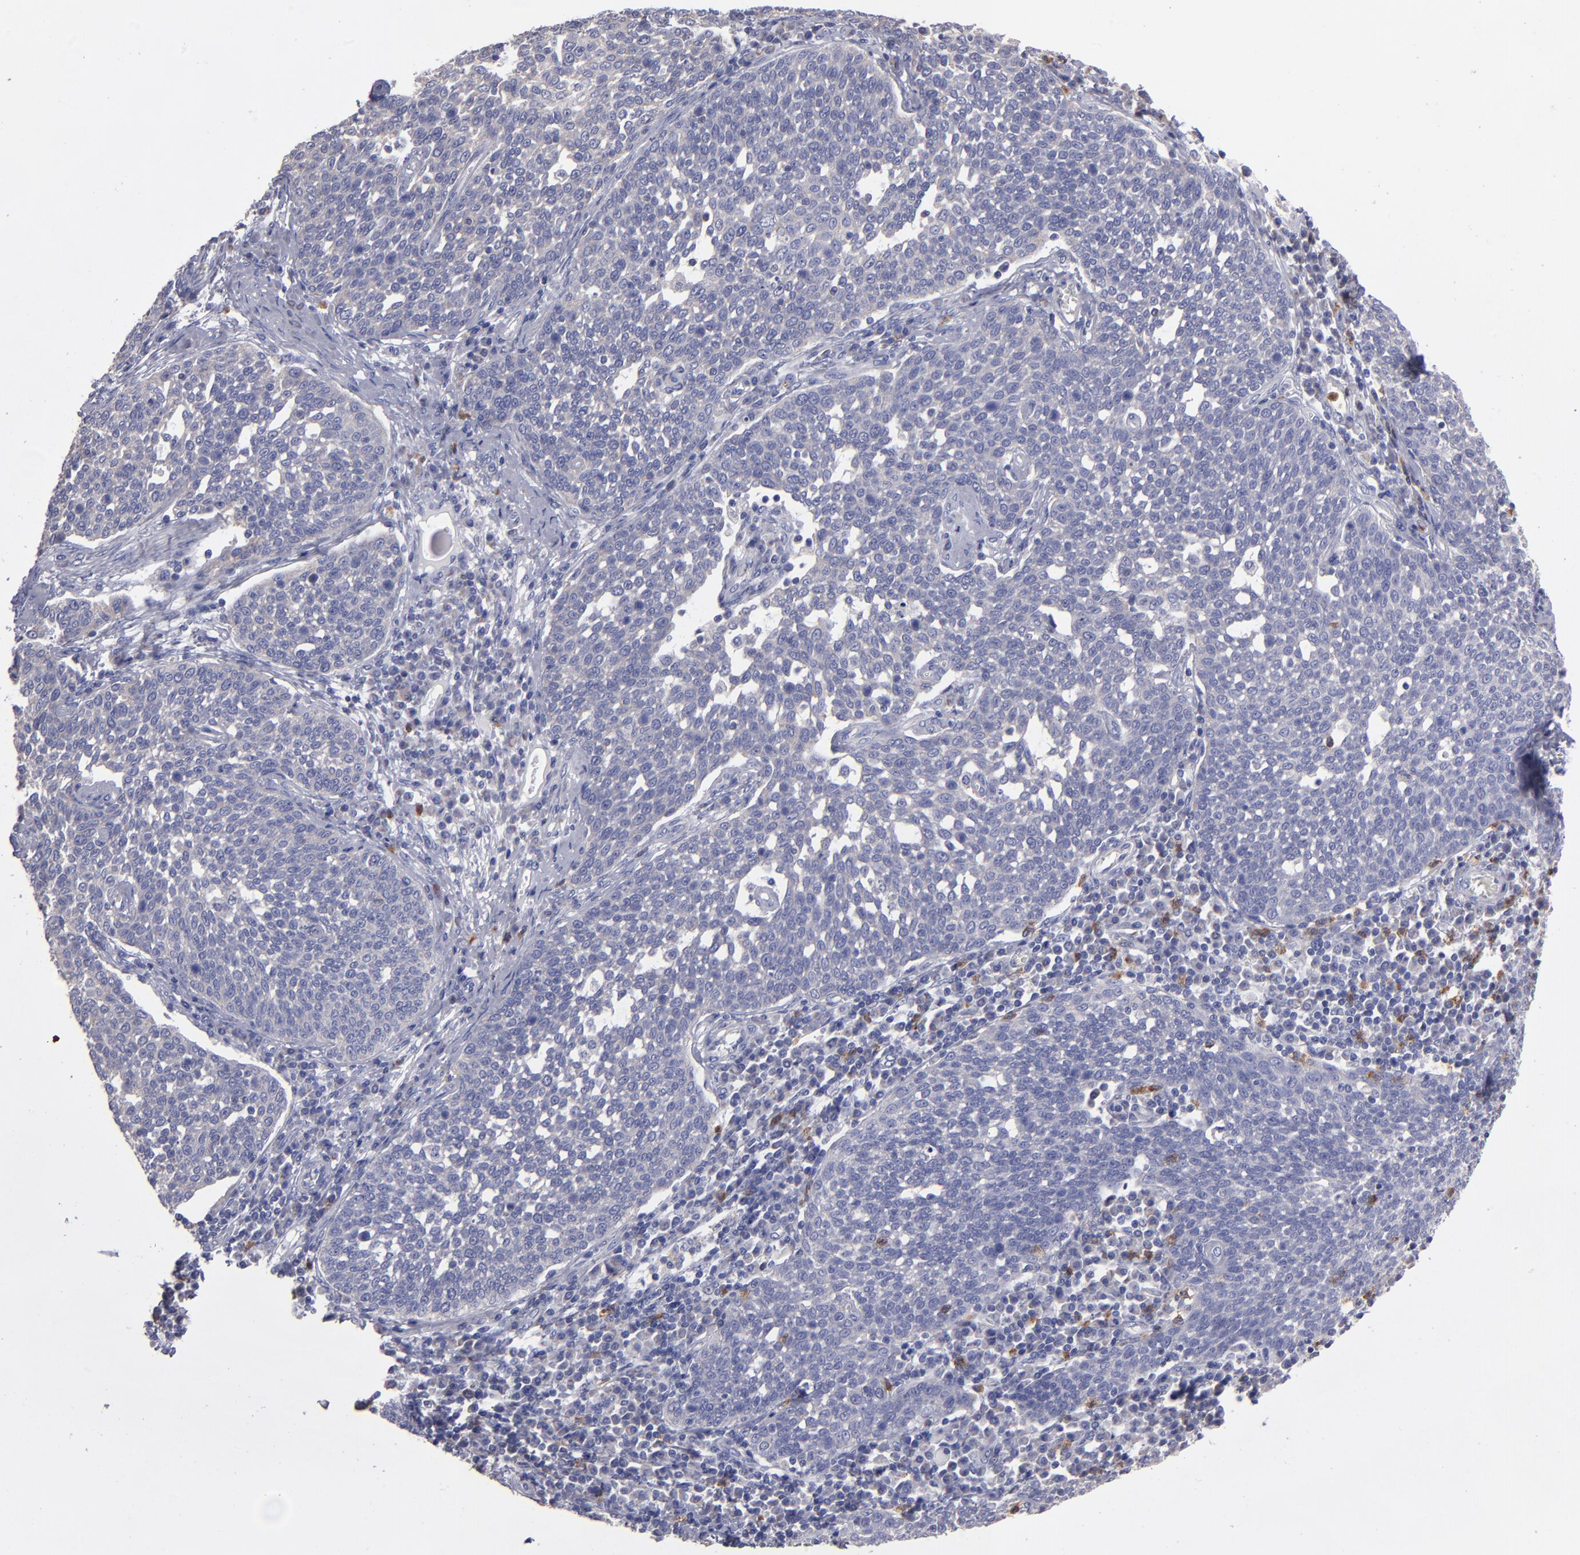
{"staining": {"intensity": "weak", "quantity": ">75%", "location": "cytoplasmic/membranous"}, "tissue": "cervical cancer", "cell_type": "Tumor cells", "image_type": "cancer", "snomed": [{"axis": "morphology", "description": "Squamous cell carcinoma, NOS"}, {"axis": "topography", "description": "Cervix"}], "caption": "Protein positivity by immunohistochemistry (IHC) demonstrates weak cytoplasmic/membranous staining in approximately >75% of tumor cells in squamous cell carcinoma (cervical). Using DAB (brown) and hematoxylin (blue) stains, captured at high magnification using brightfield microscopy.", "gene": "FGR", "patient": {"sex": "female", "age": 34}}